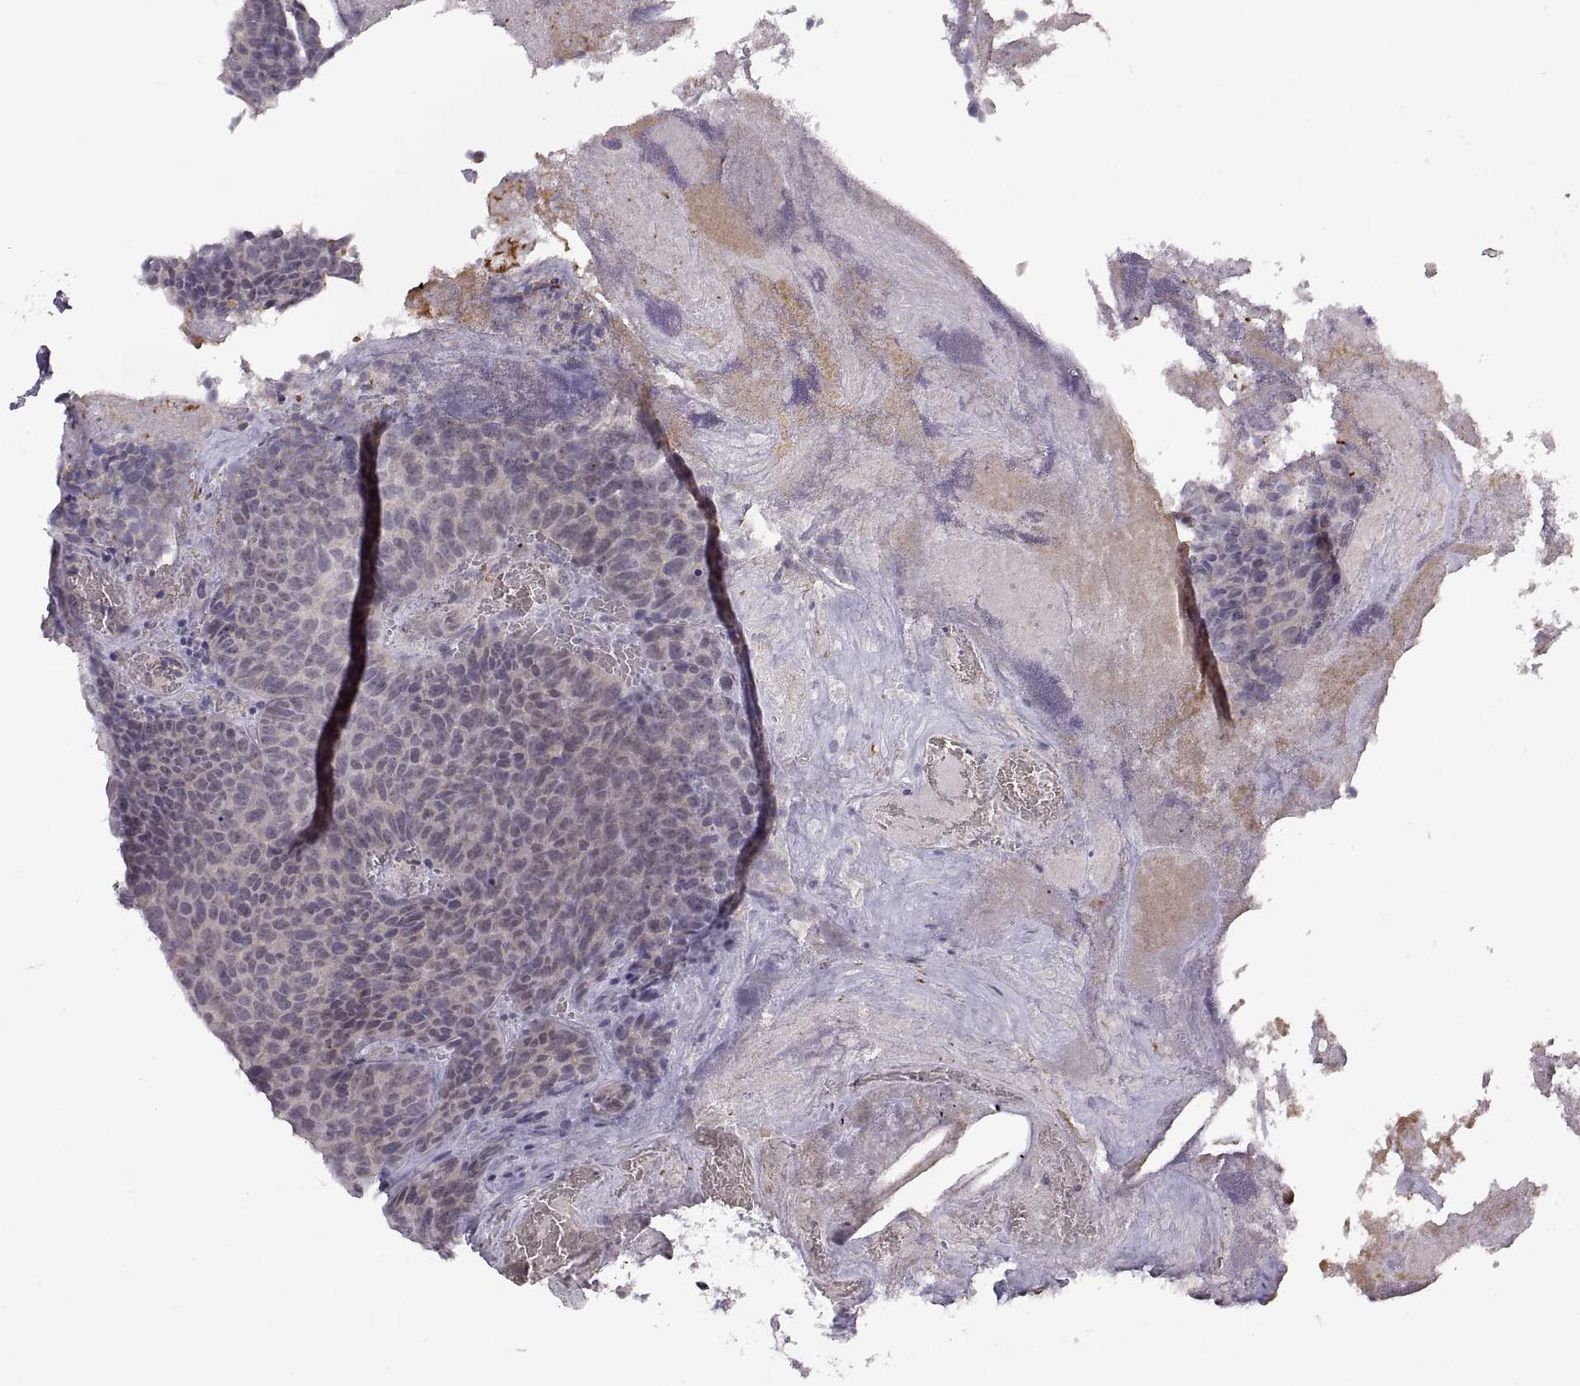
{"staining": {"intensity": "negative", "quantity": "none", "location": "none"}, "tissue": "urothelial cancer", "cell_type": "Tumor cells", "image_type": "cancer", "snomed": [{"axis": "morphology", "description": "Urothelial carcinoma, Low grade"}, {"axis": "topography", "description": "Urinary bladder"}], "caption": "Immunohistochemical staining of human low-grade urothelial carcinoma shows no significant staining in tumor cells.", "gene": "MEIOC", "patient": {"sex": "female", "age": 62}}